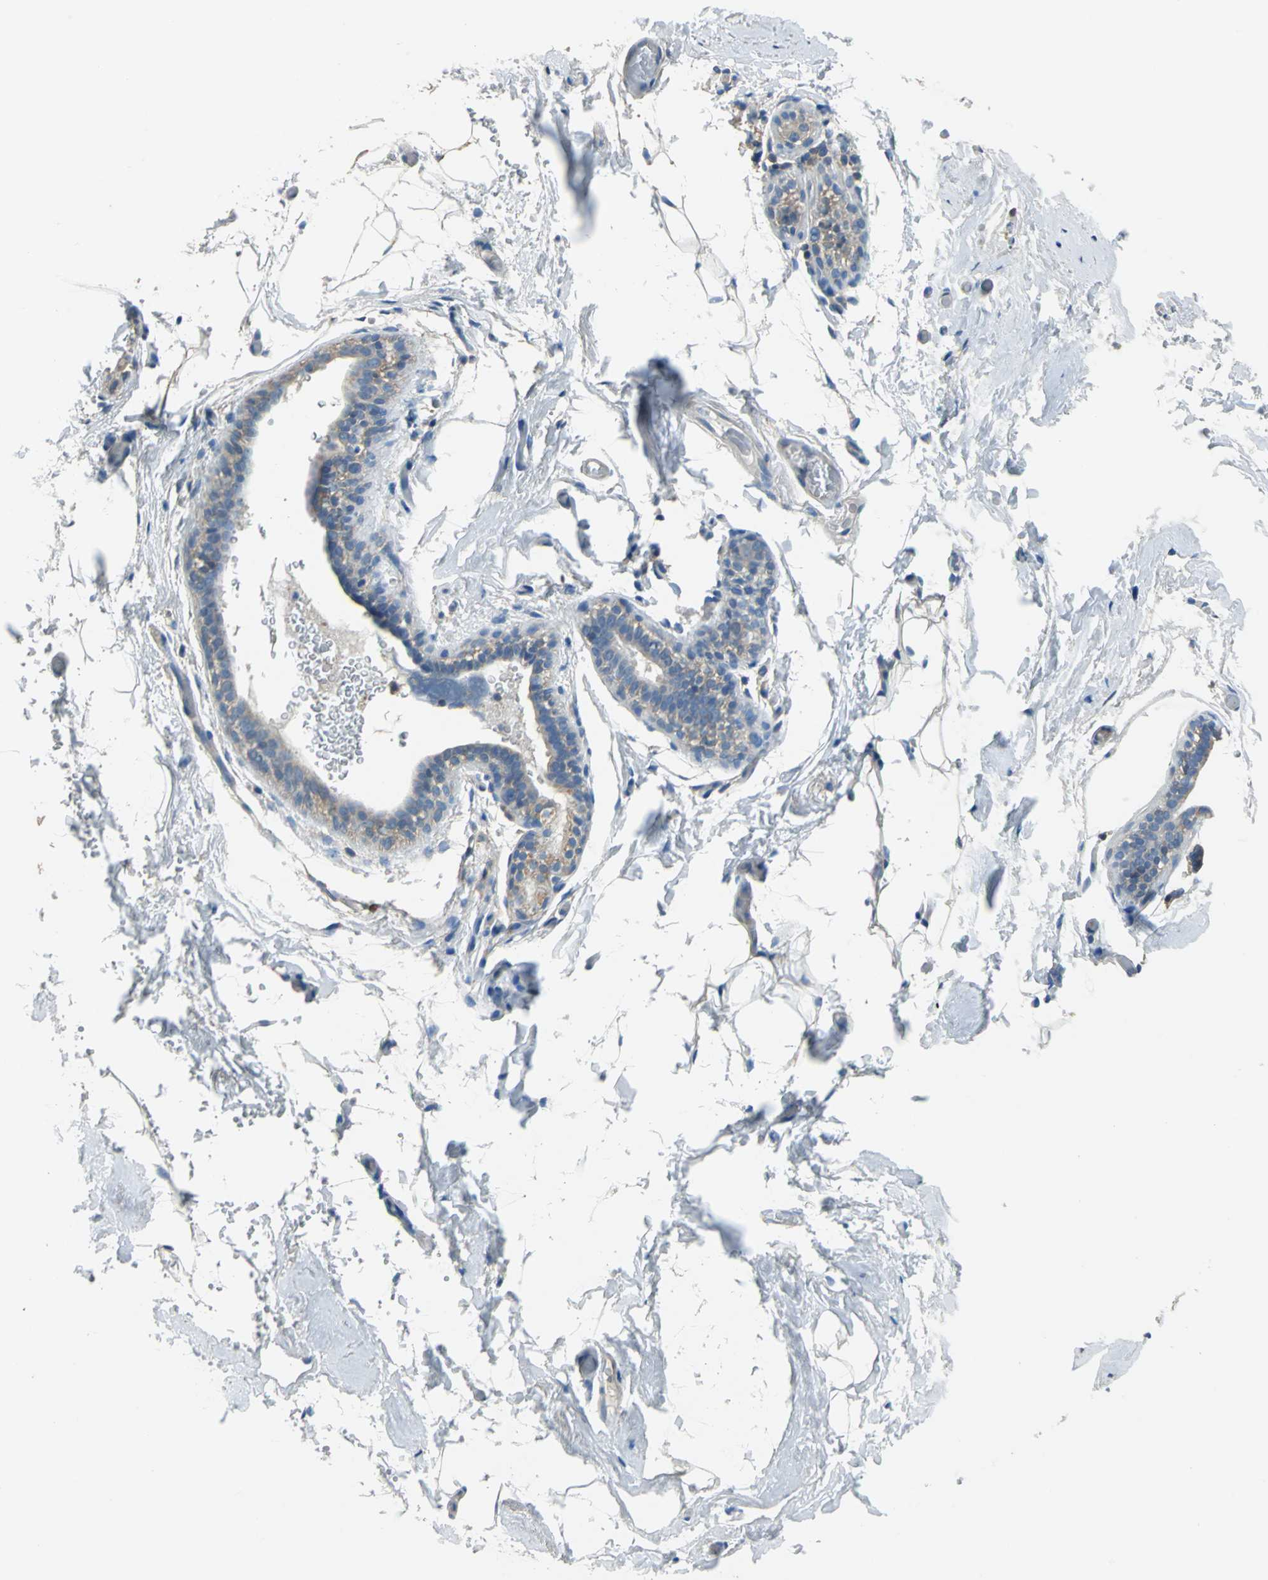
{"staining": {"intensity": "negative", "quantity": "none", "location": "none"}, "tissue": "breast", "cell_type": "Adipocytes", "image_type": "normal", "snomed": [{"axis": "morphology", "description": "Normal tissue, NOS"}, {"axis": "topography", "description": "Breast"}, {"axis": "topography", "description": "Soft tissue"}], "caption": "This is an IHC histopathology image of unremarkable human breast. There is no positivity in adipocytes.", "gene": "PRKCA", "patient": {"sex": "female", "age": 75}}